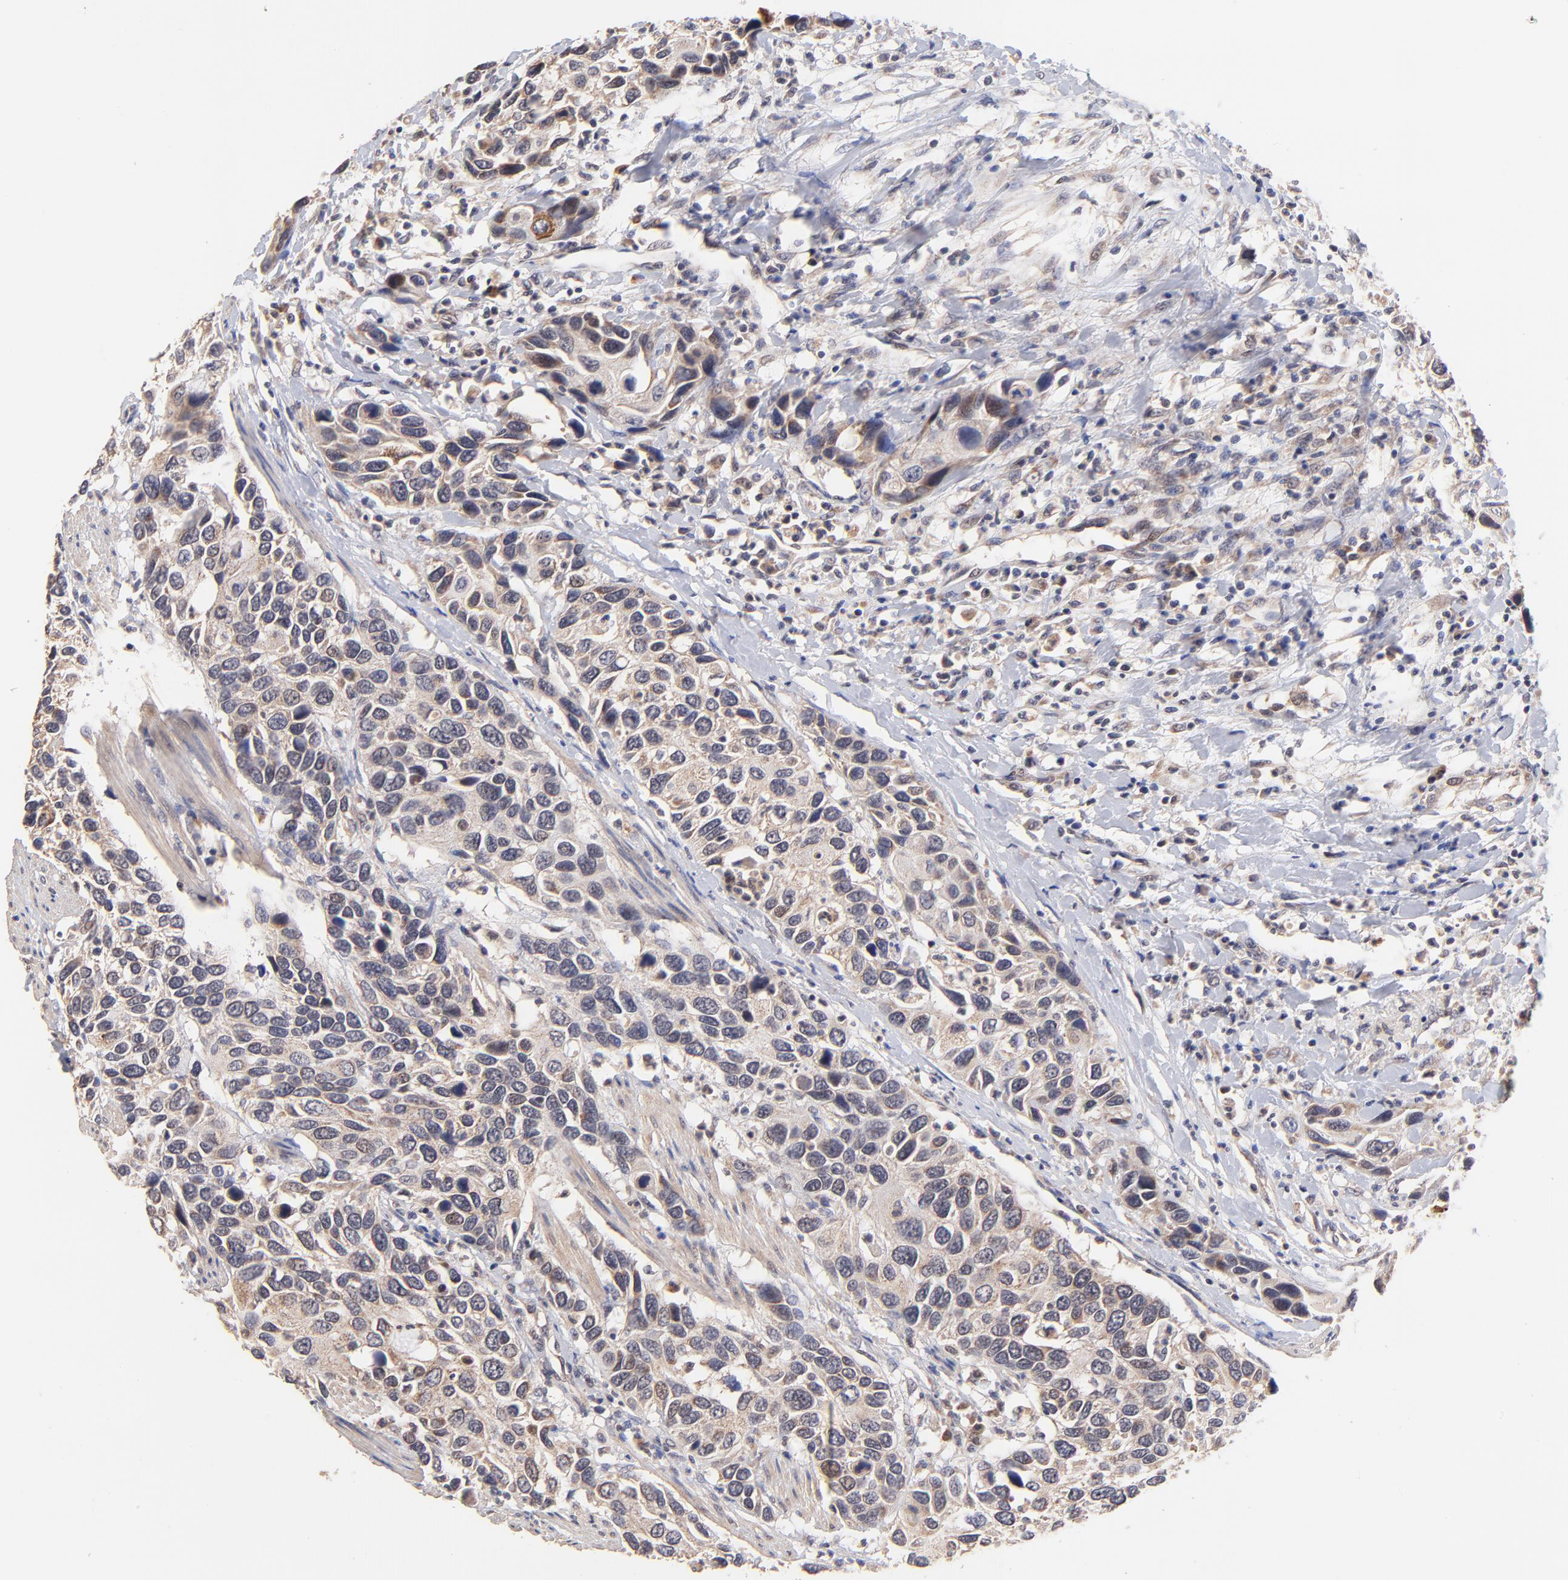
{"staining": {"intensity": "weak", "quantity": ">75%", "location": "cytoplasmic/membranous"}, "tissue": "urothelial cancer", "cell_type": "Tumor cells", "image_type": "cancer", "snomed": [{"axis": "morphology", "description": "Urothelial carcinoma, High grade"}, {"axis": "topography", "description": "Urinary bladder"}], "caption": "Human urothelial cancer stained for a protein (brown) displays weak cytoplasmic/membranous positive staining in approximately >75% of tumor cells.", "gene": "BAIAP2L2", "patient": {"sex": "male", "age": 66}}